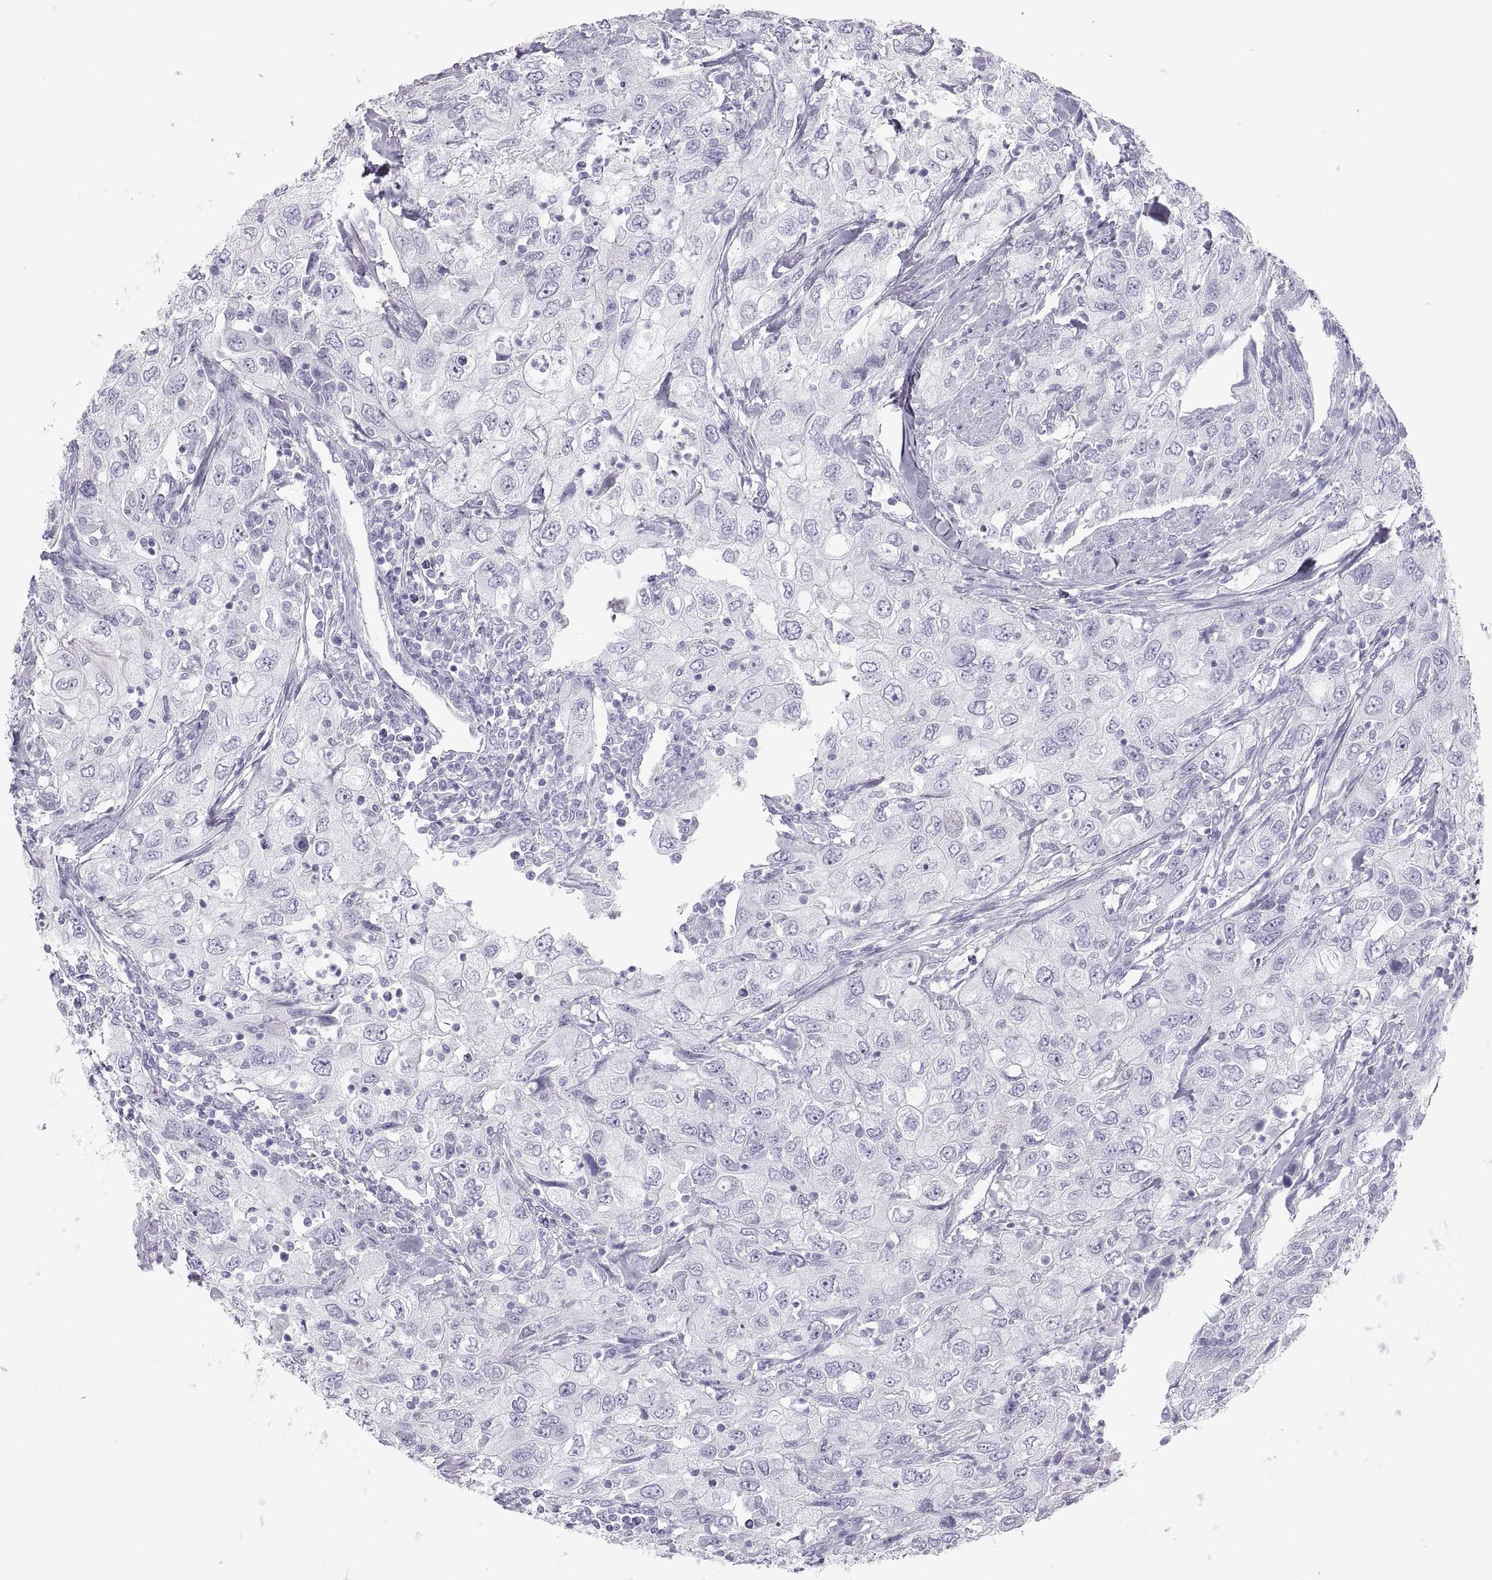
{"staining": {"intensity": "negative", "quantity": "none", "location": "none"}, "tissue": "urothelial cancer", "cell_type": "Tumor cells", "image_type": "cancer", "snomed": [{"axis": "morphology", "description": "Urothelial carcinoma, High grade"}, {"axis": "topography", "description": "Urinary bladder"}], "caption": "Immunohistochemistry image of neoplastic tissue: human urothelial cancer stained with DAB exhibits no significant protein positivity in tumor cells.", "gene": "SEMG1", "patient": {"sex": "male", "age": 76}}